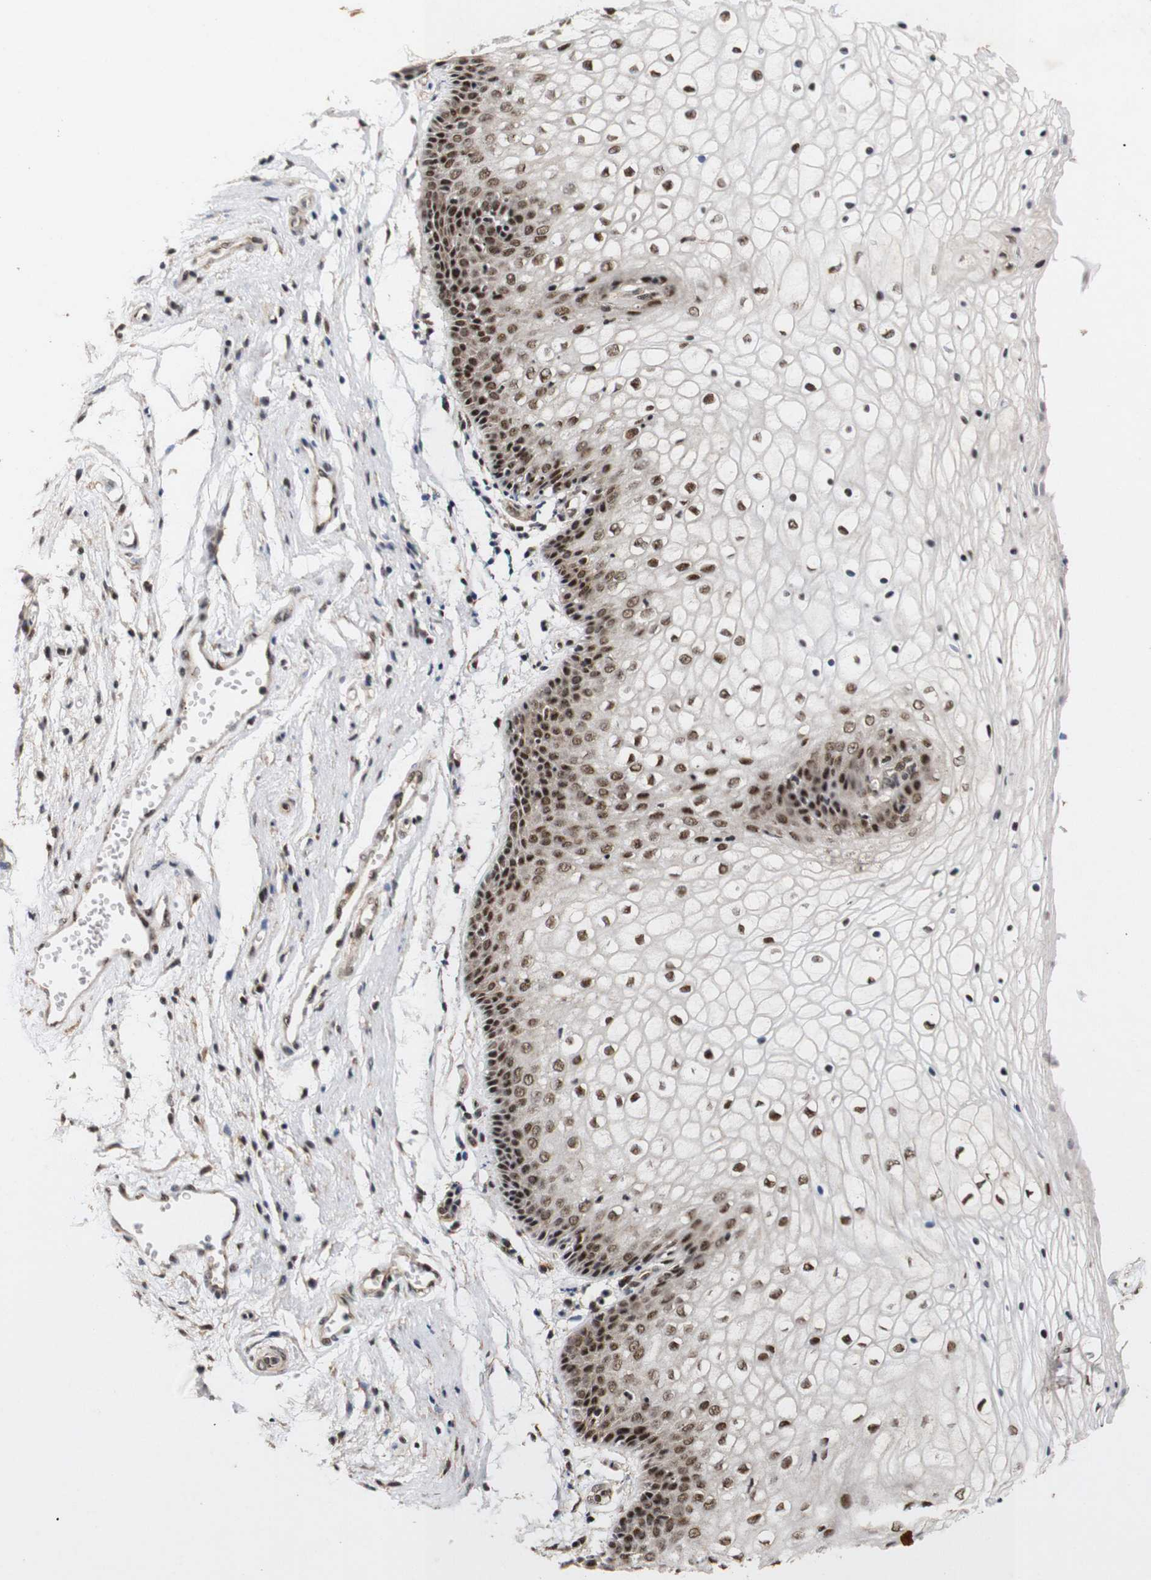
{"staining": {"intensity": "moderate", "quantity": ">75%", "location": "nuclear"}, "tissue": "vagina", "cell_type": "Squamous epithelial cells", "image_type": "normal", "snomed": [{"axis": "morphology", "description": "Normal tissue, NOS"}, {"axis": "topography", "description": "Vagina"}], "caption": "Brown immunohistochemical staining in unremarkable human vagina exhibits moderate nuclear staining in approximately >75% of squamous epithelial cells. Using DAB (3,3'-diaminobenzidine) (brown) and hematoxylin (blue) stains, captured at high magnification using brightfield microscopy.", "gene": "PYM1", "patient": {"sex": "female", "age": 34}}